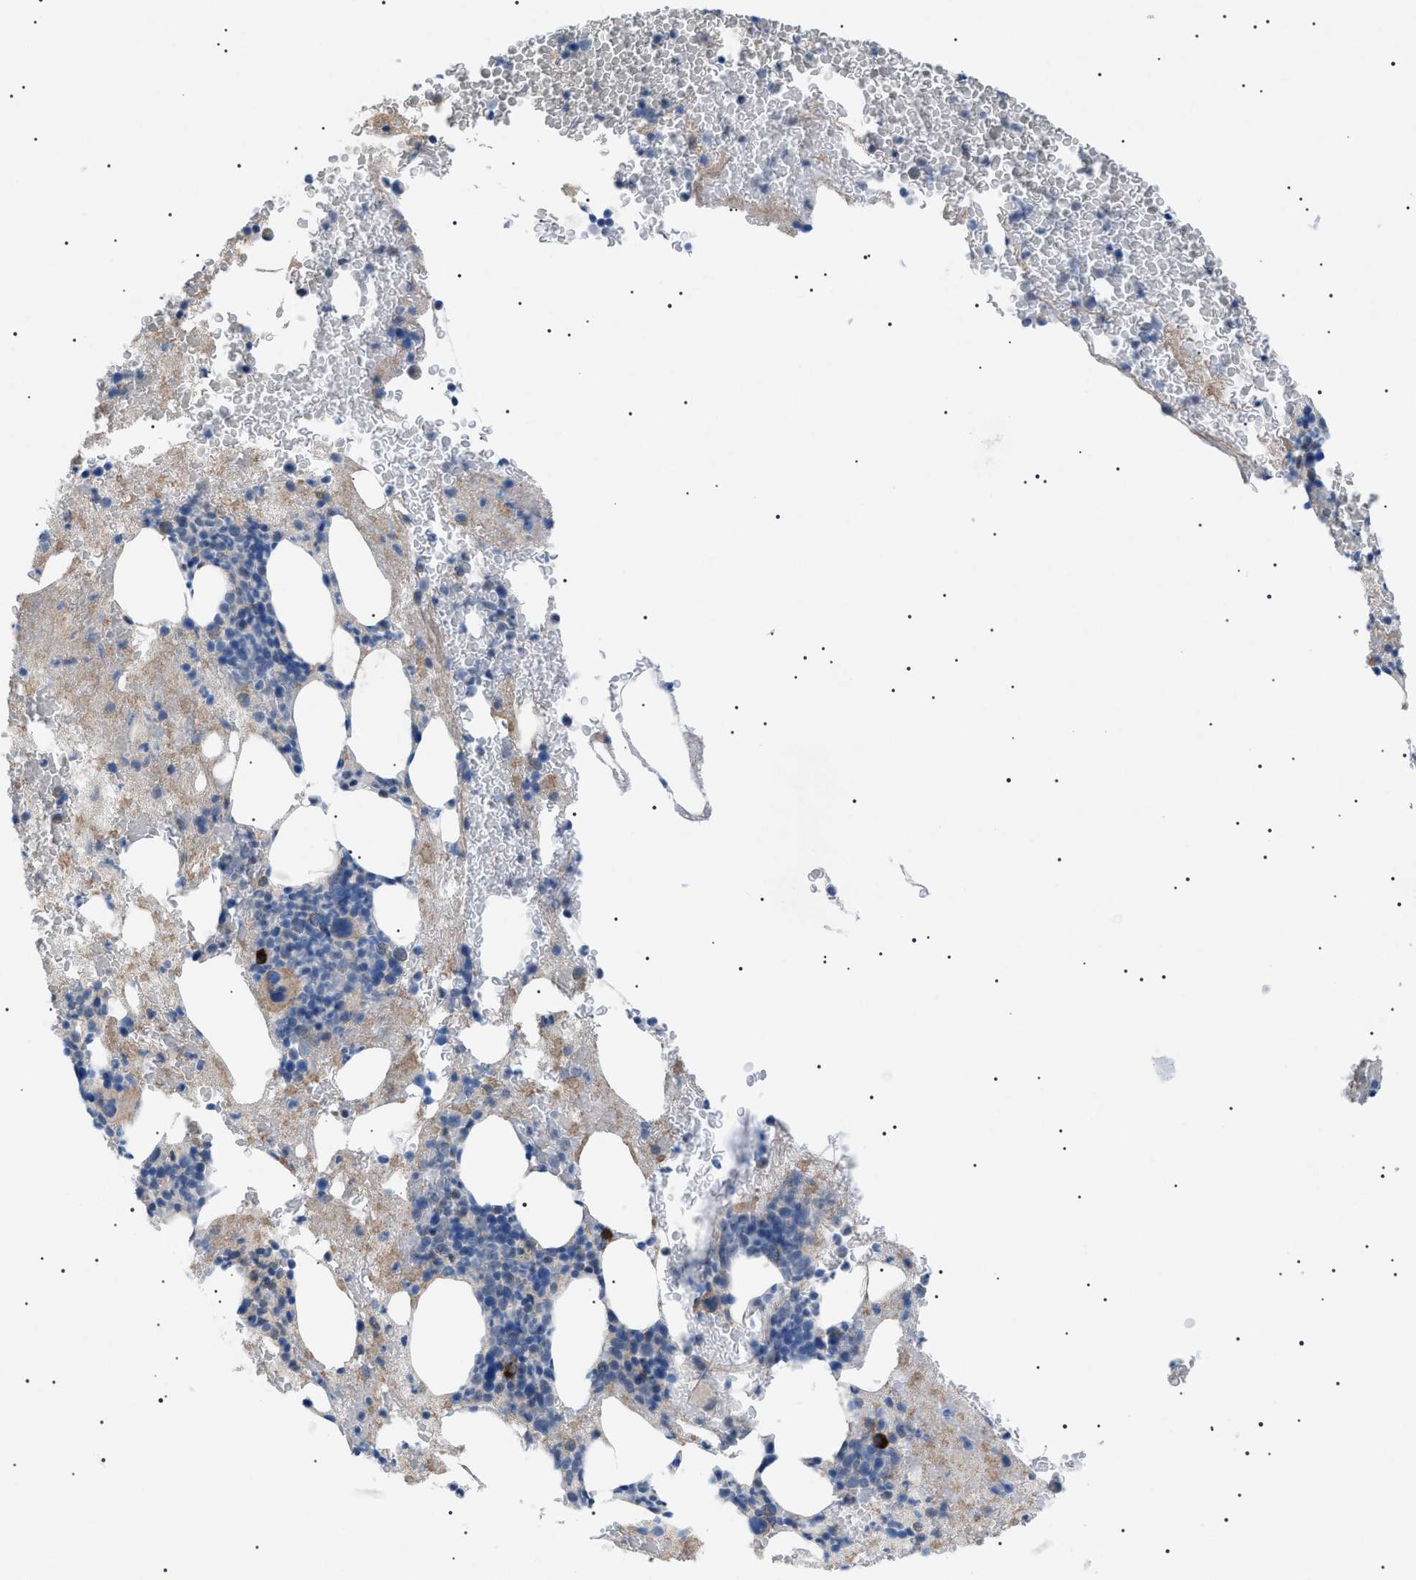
{"staining": {"intensity": "weak", "quantity": "<25%", "location": "cytoplasmic/membranous"}, "tissue": "bone marrow", "cell_type": "Hematopoietic cells", "image_type": "normal", "snomed": [{"axis": "morphology", "description": "Normal tissue, NOS"}, {"axis": "morphology", "description": "Inflammation, NOS"}, {"axis": "topography", "description": "Bone marrow"}], "caption": "Human bone marrow stained for a protein using immunohistochemistry shows no expression in hematopoietic cells.", "gene": "ADAMTS1", "patient": {"sex": "male", "age": 63}}